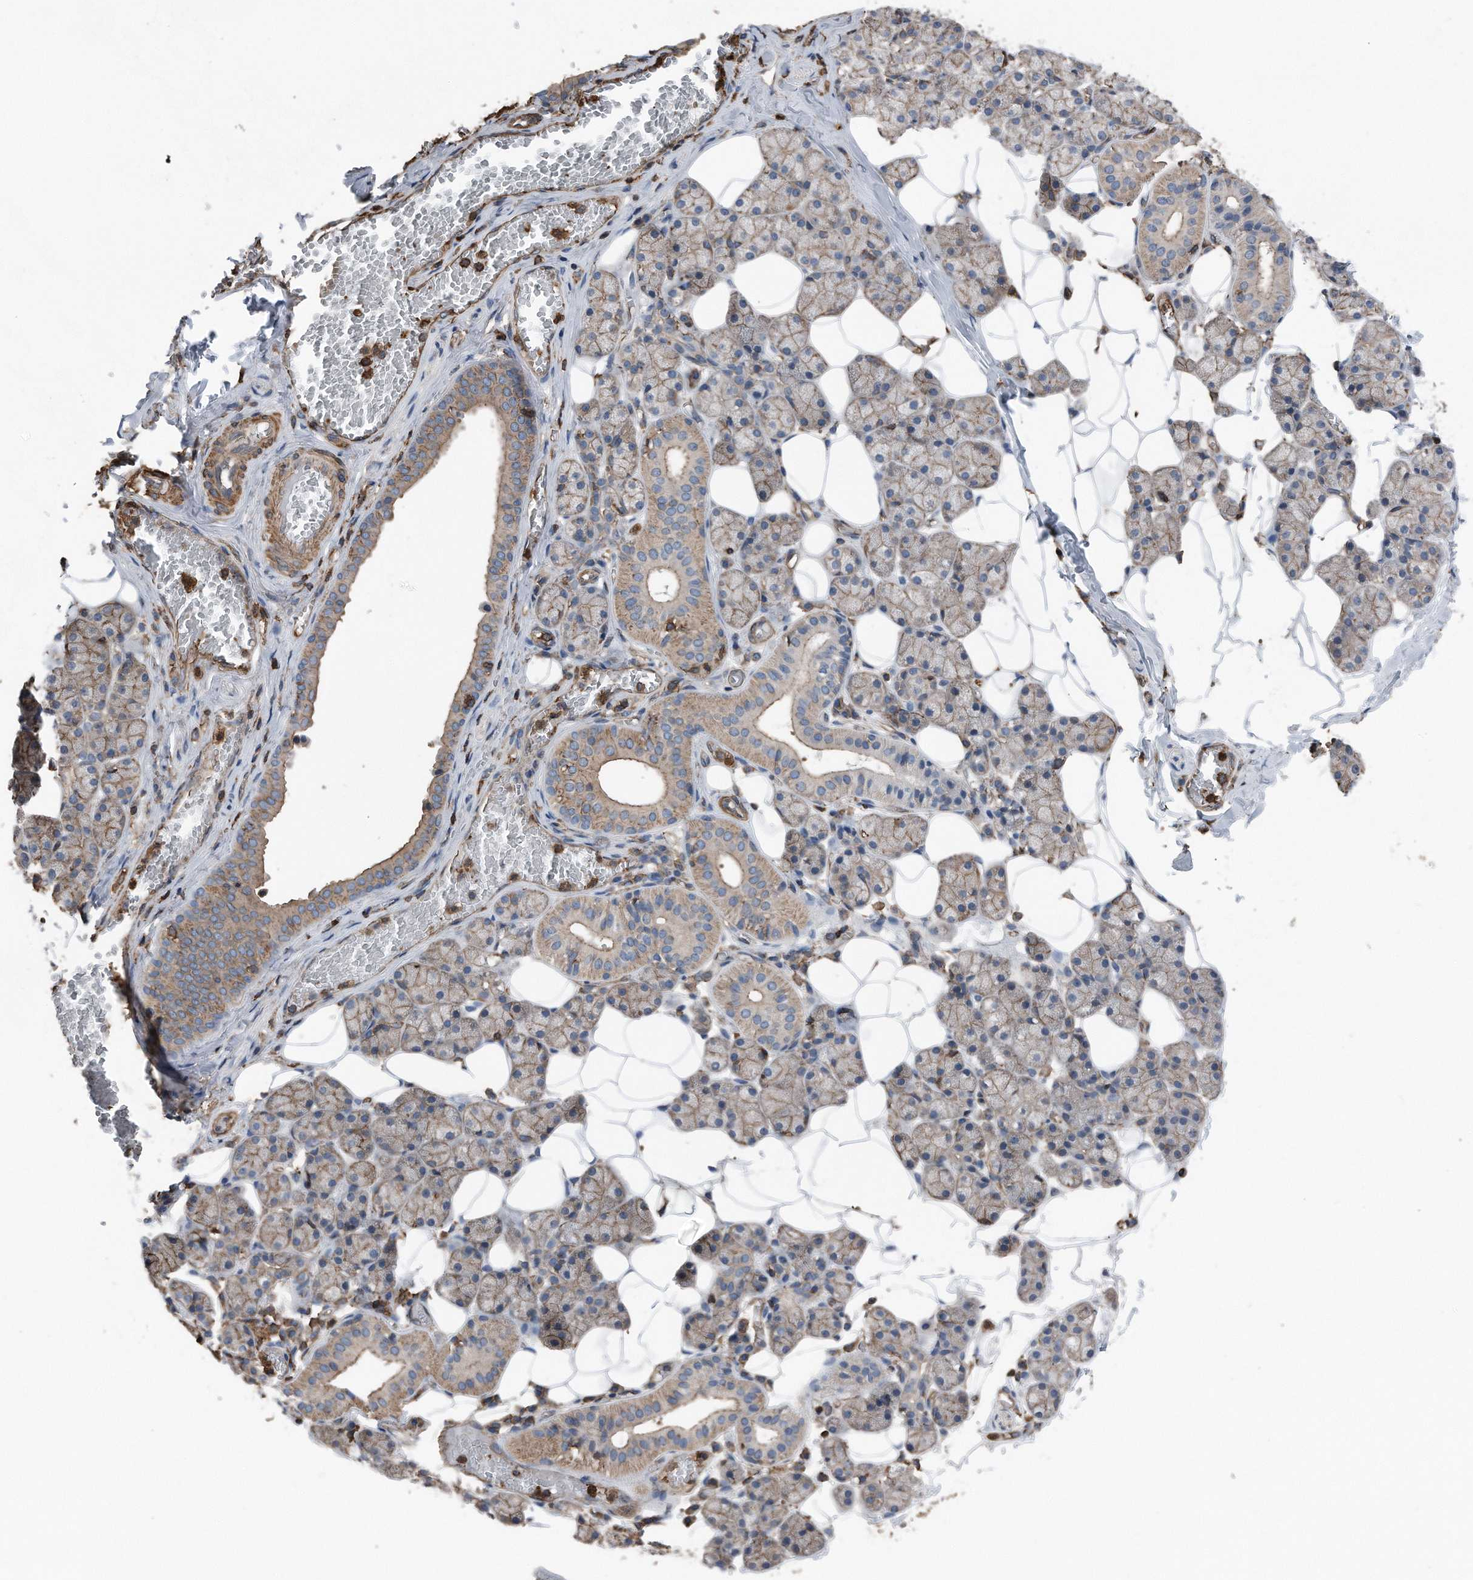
{"staining": {"intensity": "weak", "quantity": ">75%", "location": "cytoplasmic/membranous"}, "tissue": "salivary gland", "cell_type": "Glandular cells", "image_type": "normal", "snomed": [{"axis": "morphology", "description": "Normal tissue, NOS"}, {"axis": "topography", "description": "Salivary gland"}], "caption": "This histopathology image demonstrates immunohistochemistry staining of normal salivary gland, with low weak cytoplasmic/membranous expression in about >75% of glandular cells.", "gene": "RSPO3", "patient": {"sex": "female", "age": 33}}